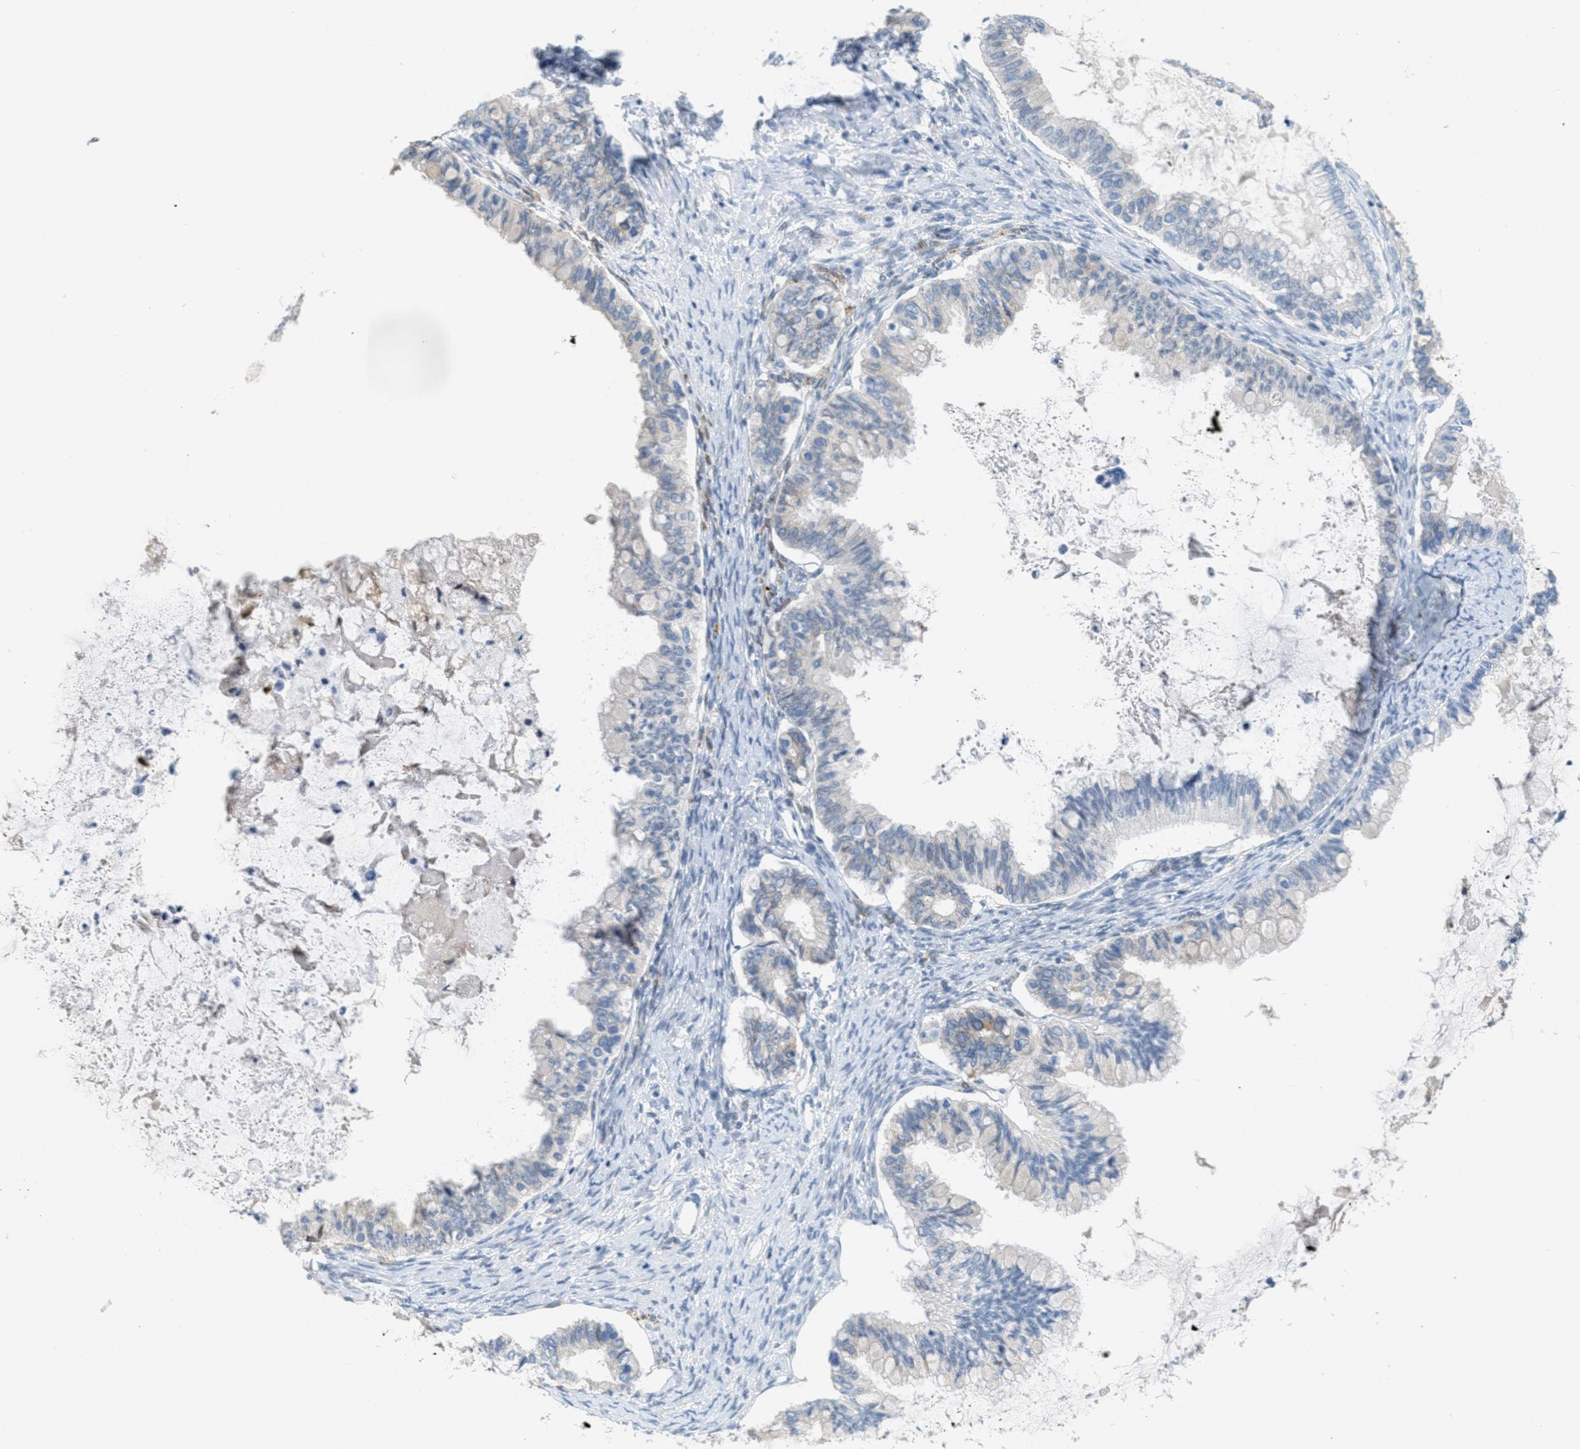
{"staining": {"intensity": "negative", "quantity": "none", "location": "none"}, "tissue": "ovarian cancer", "cell_type": "Tumor cells", "image_type": "cancer", "snomed": [{"axis": "morphology", "description": "Cystadenocarcinoma, mucinous, NOS"}, {"axis": "topography", "description": "Ovary"}], "caption": "This is a histopathology image of immunohistochemistry staining of ovarian cancer (mucinous cystadenocarcinoma), which shows no staining in tumor cells.", "gene": "TEX264", "patient": {"sex": "female", "age": 80}}